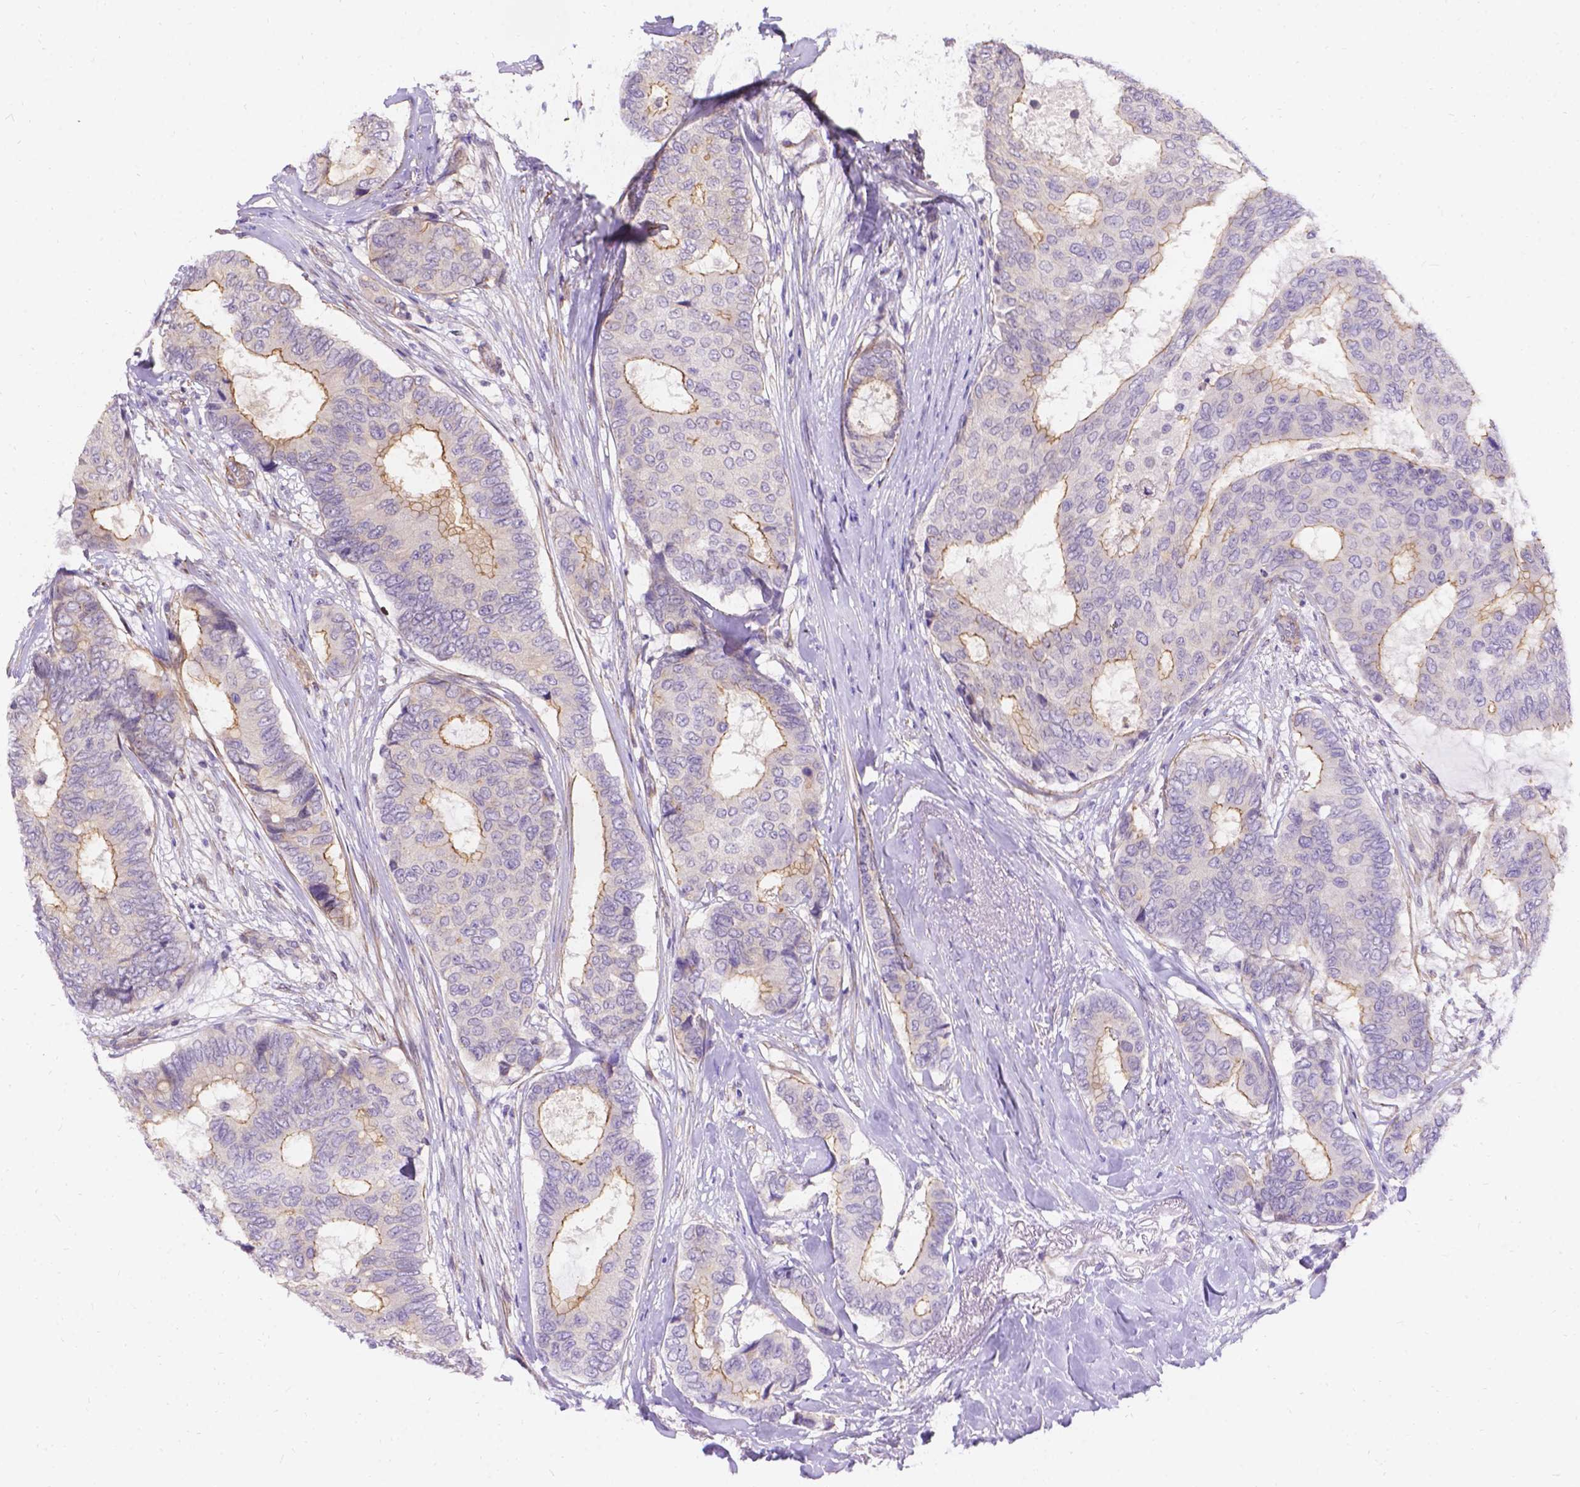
{"staining": {"intensity": "moderate", "quantity": "<25%", "location": "cytoplasmic/membranous"}, "tissue": "breast cancer", "cell_type": "Tumor cells", "image_type": "cancer", "snomed": [{"axis": "morphology", "description": "Duct carcinoma"}, {"axis": "topography", "description": "Breast"}], "caption": "The immunohistochemical stain highlights moderate cytoplasmic/membranous expression in tumor cells of breast intraductal carcinoma tissue. The protein of interest is stained brown, and the nuclei are stained in blue (DAB (3,3'-diaminobenzidine) IHC with brightfield microscopy, high magnification).", "gene": "PALS1", "patient": {"sex": "female", "age": 75}}